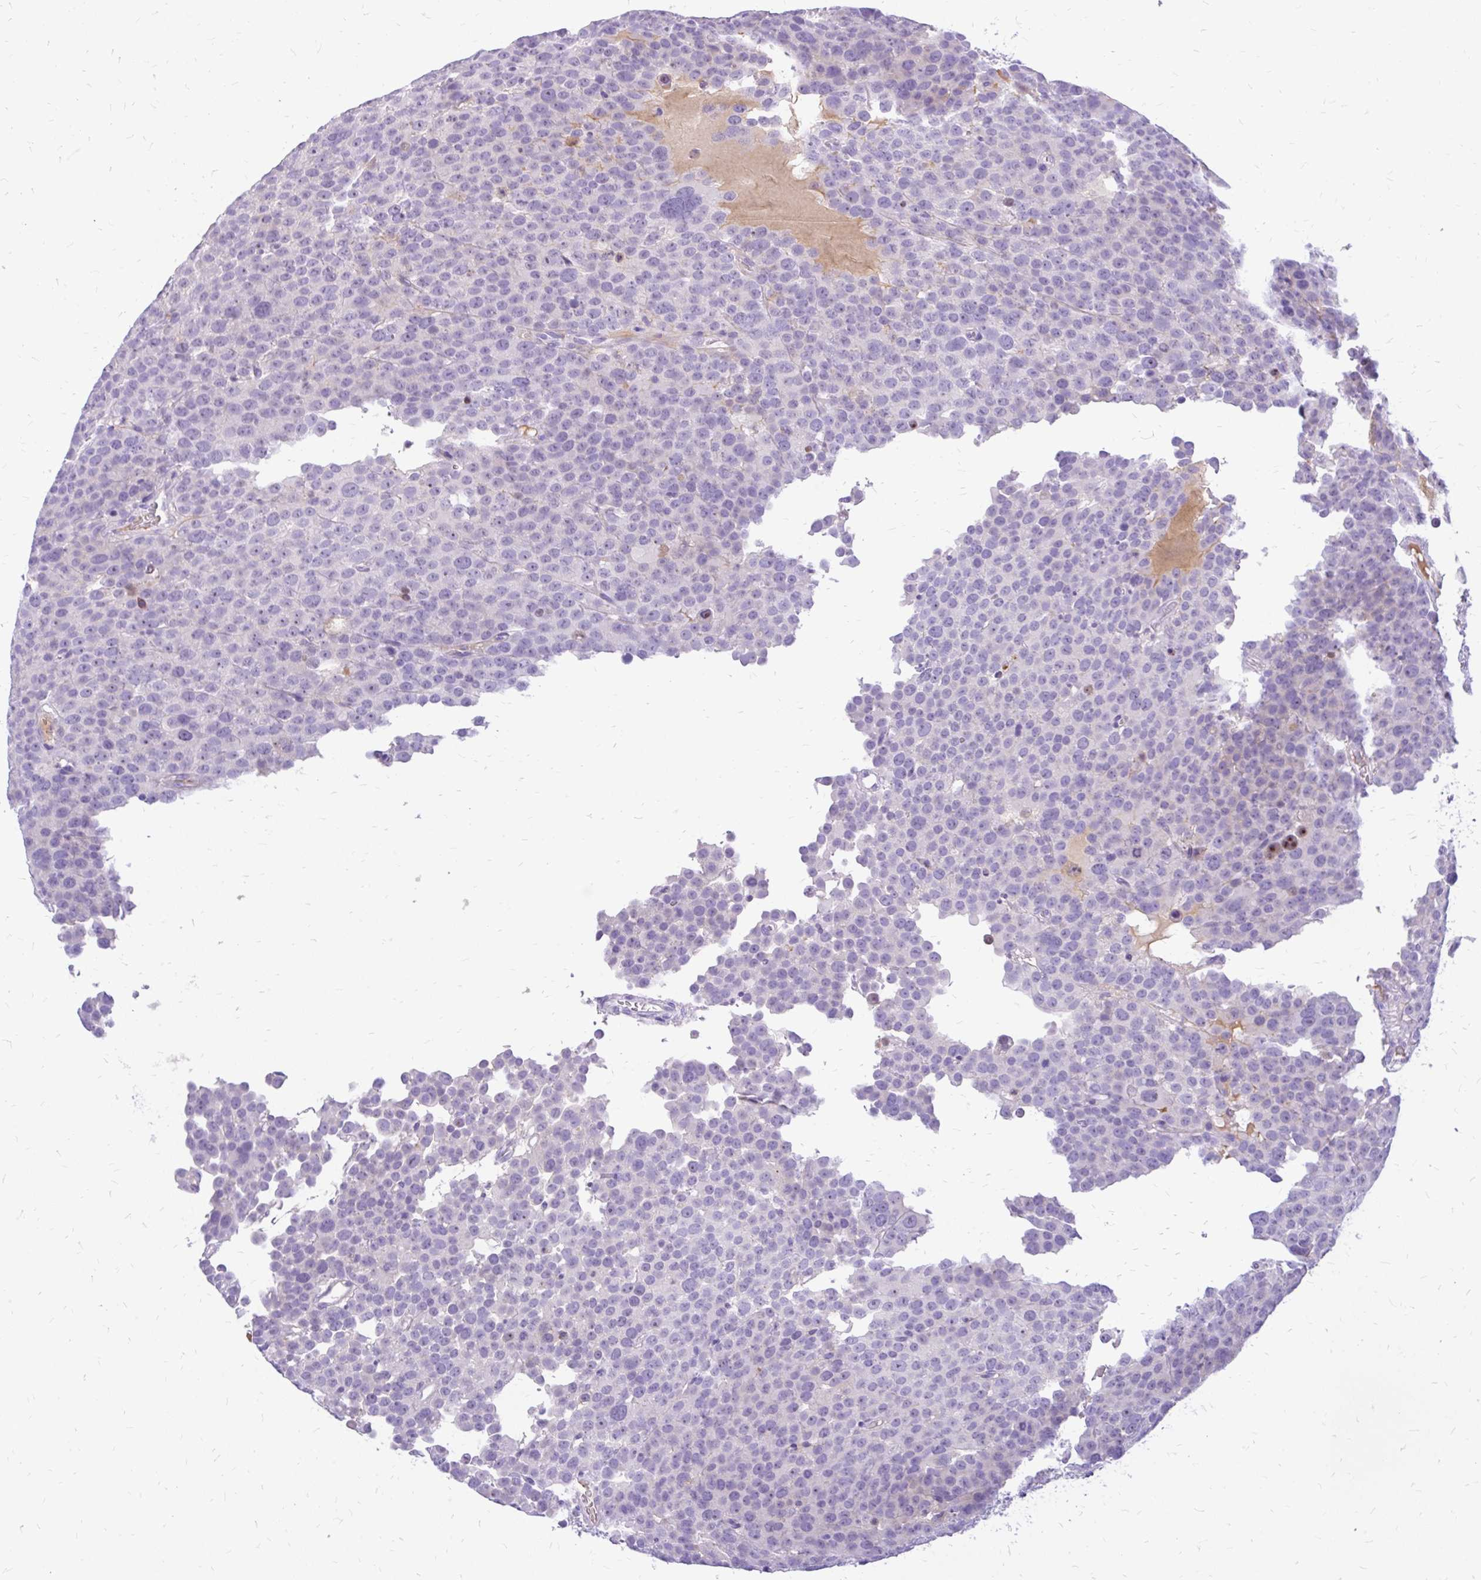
{"staining": {"intensity": "negative", "quantity": "none", "location": "none"}, "tissue": "testis cancer", "cell_type": "Tumor cells", "image_type": "cancer", "snomed": [{"axis": "morphology", "description": "Seminoma, NOS"}, {"axis": "topography", "description": "Testis"}], "caption": "DAB immunohistochemical staining of testis seminoma demonstrates no significant expression in tumor cells.", "gene": "MAP1LC3A", "patient": {"sex": "male", "age": 71}}